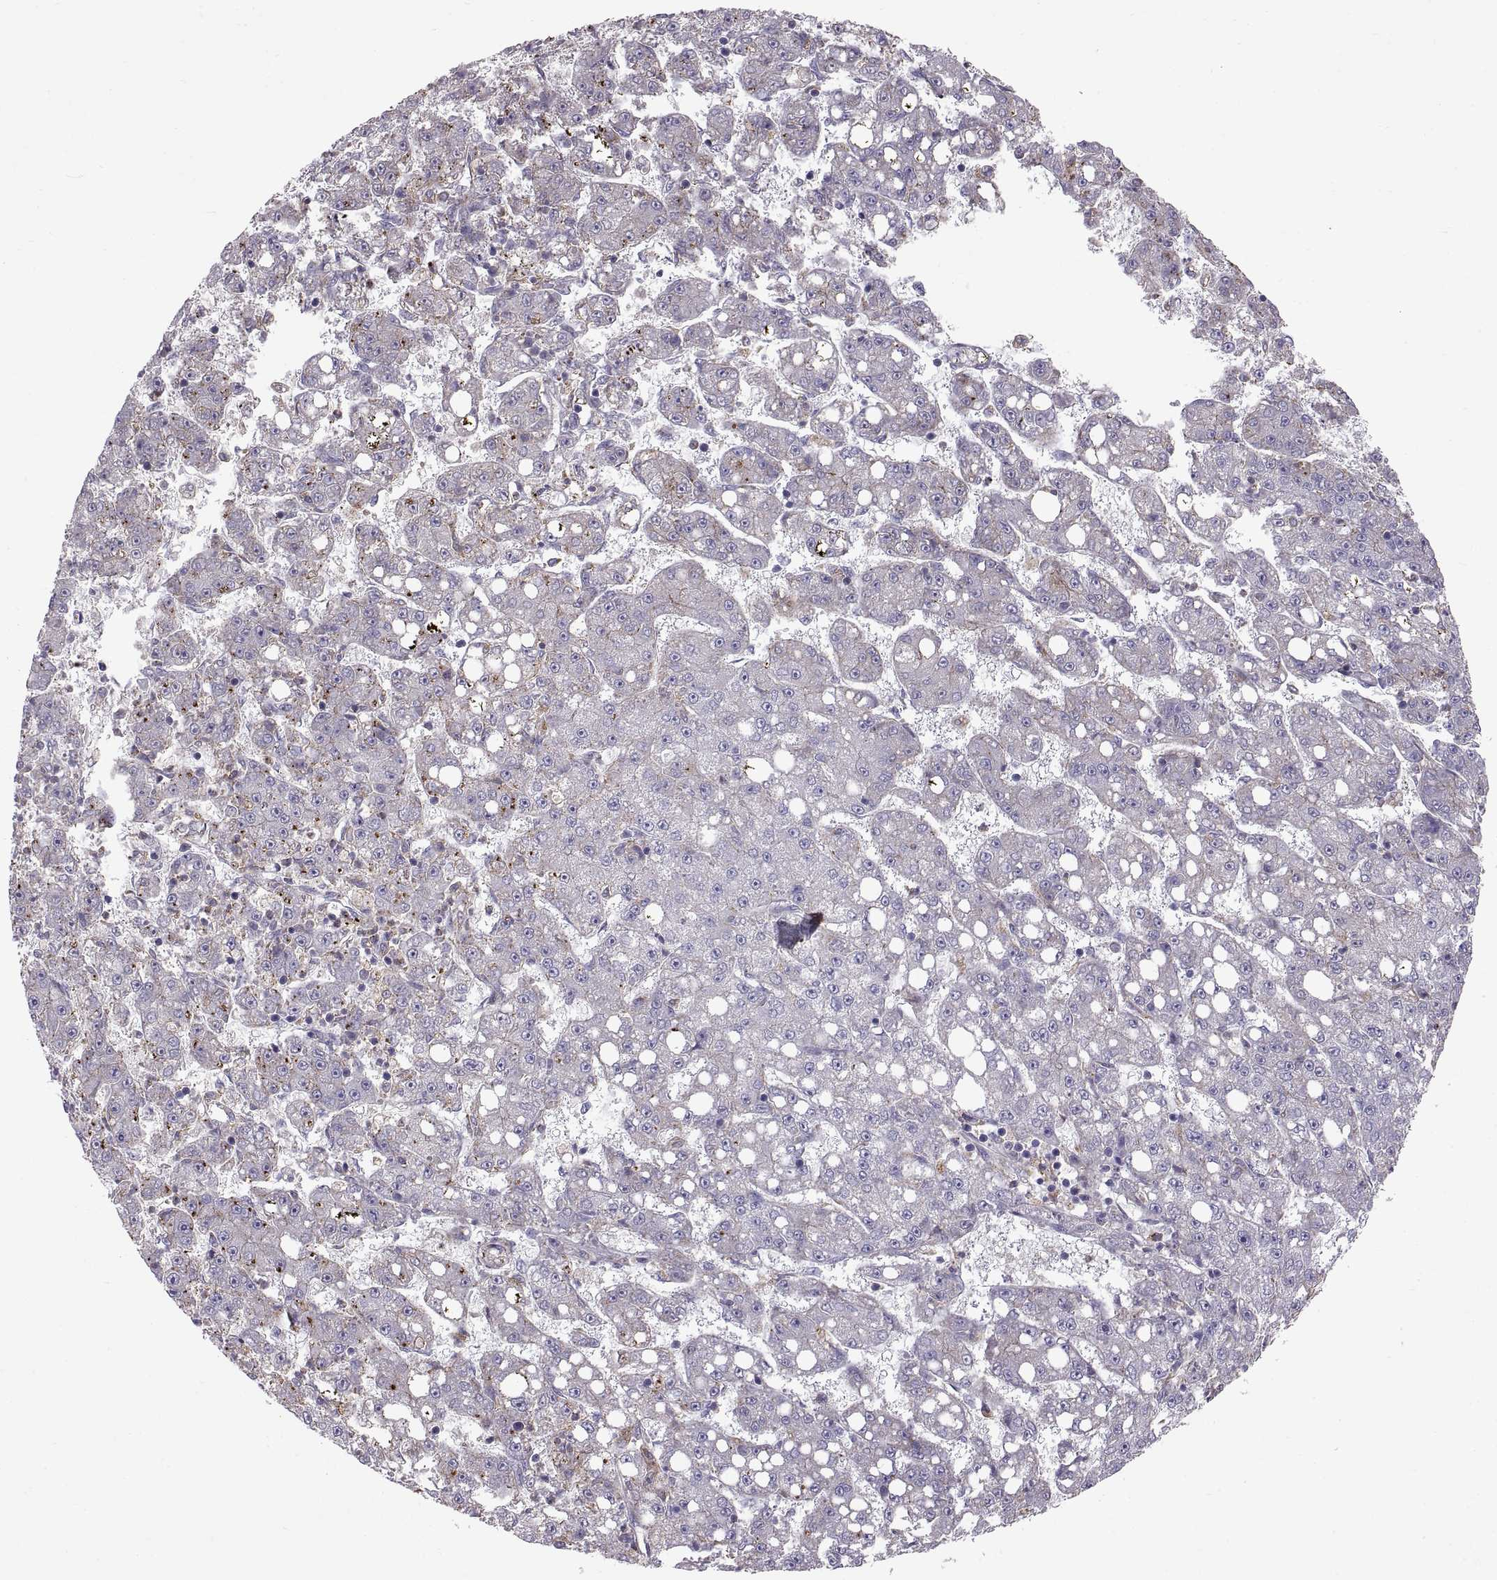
{"staining": {"intensity": "negative", "quantity": "none", "location": "none"}, "tissue": "liver cancer", "cell_type": "Tumor cells", "image_type": "cancer", "snomed": [{"axis": "morphology", "description": "Carcinoma, Hepatocellular, NOS"}, {"axis": "topography", "description": "Liver"}], "caption": "The micrograph shows no significant staining in tumor cells of liver cancer.", "gene": "ARSL", "patient": {"sex": "female", "age": 65}}